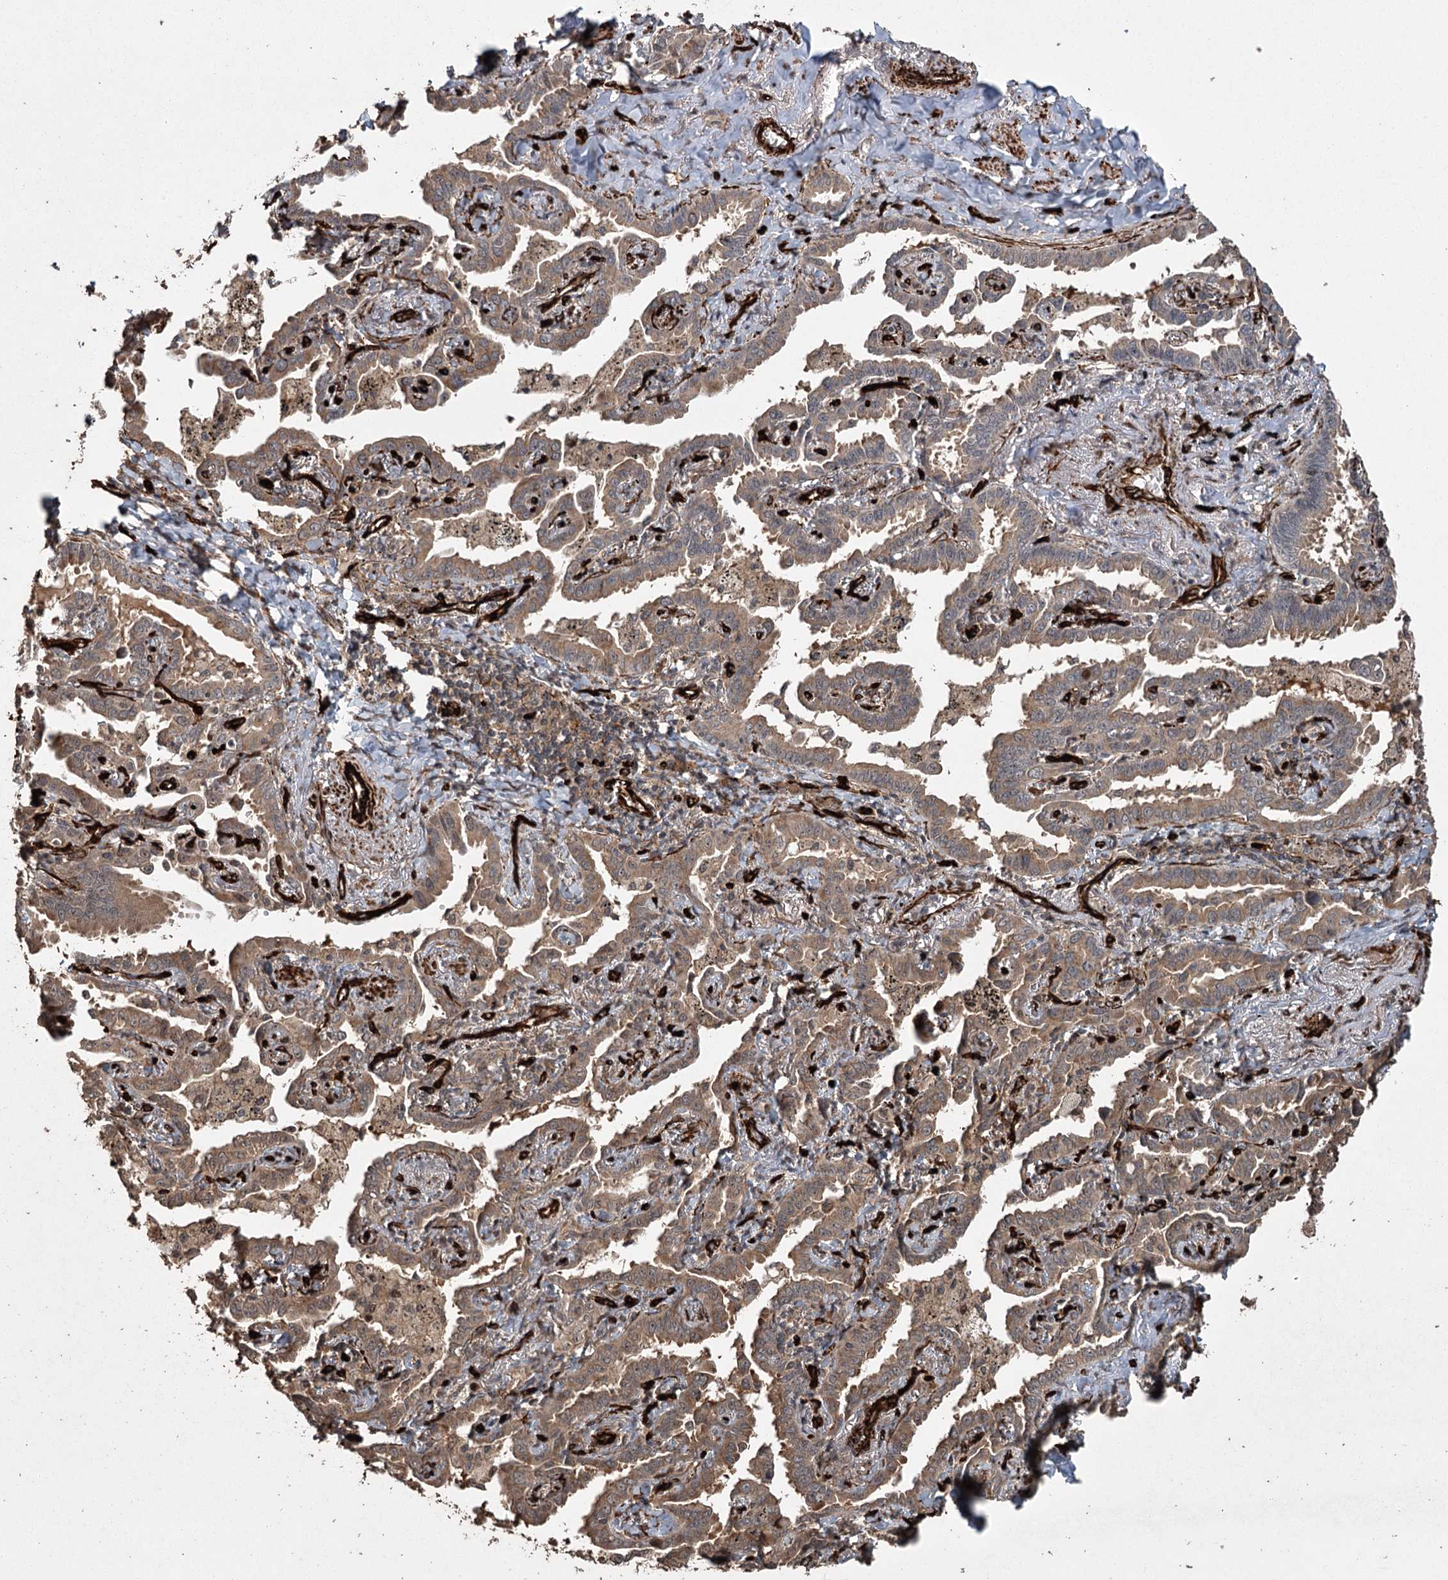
{"staining": {"intensity": "moderate", "quantity": ">75%", "location": "cytoplasmic/membranous"}, "tissue": "lung cancer", "cell_type": "Tumor cells", "image_type": "cancer", "snomed": [{"axis": "morphology", "description": "Adenocarcinoma, NOS"}, {"axis": "topography", "description": "Lung"}], "caption": "Human lung adenocarcinoma stained with a protein marker reveals moderate staining in tumor cells.", "gene": "RPAP3", "patient": {"sex": "male", "age": 67}}